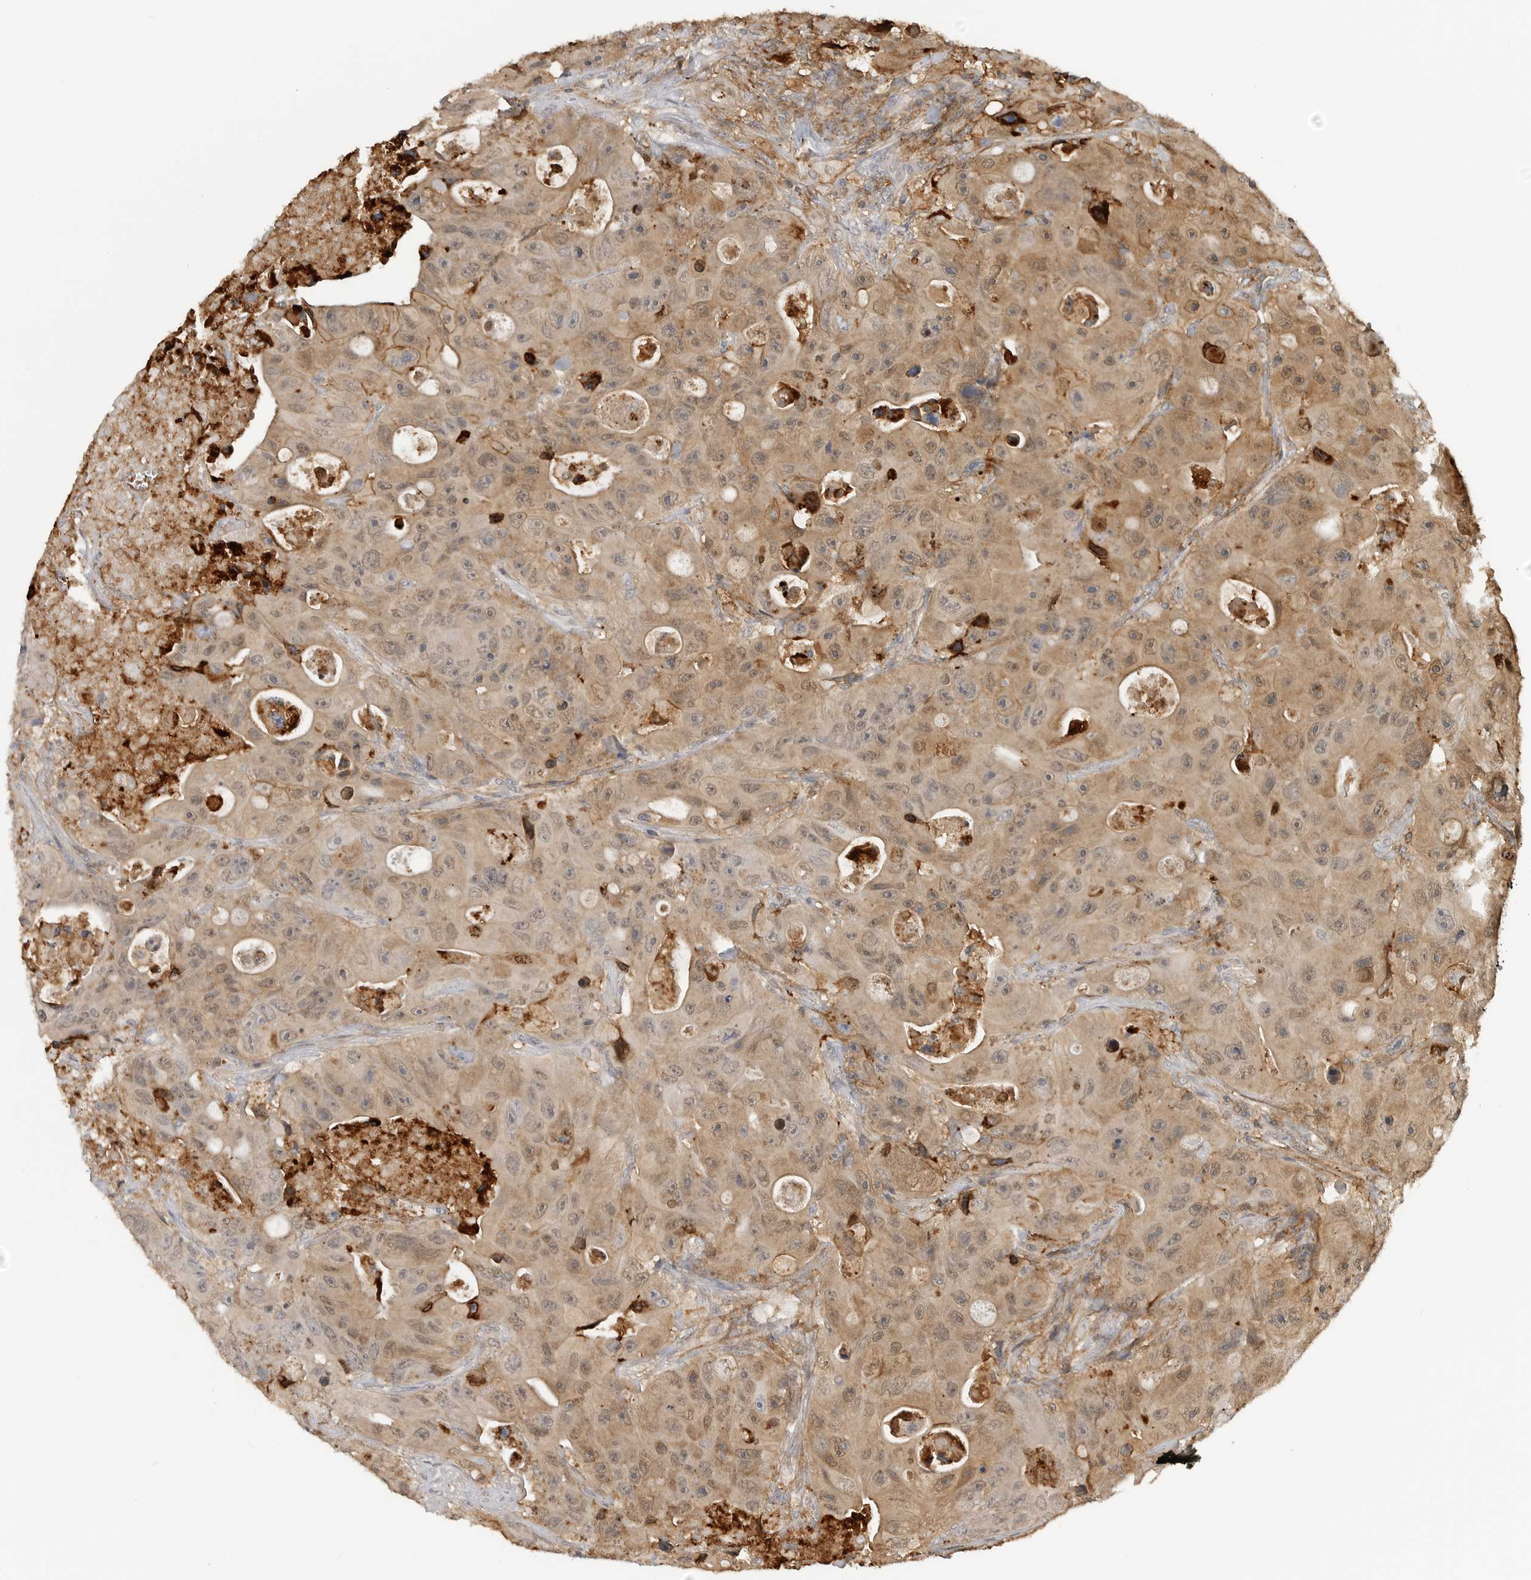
{"staining": {"intensity": "moderate", "quantity": ">75%", "location": "cytoplasmic/membranous"}, "tissue": "colorectal cancer", "cell_type": "Tumor cells", "image_type": "cancer", "snomed": [{"axis": "morphology", "description": "Adenocarcinoma, NOS"}, {"axis": "topography", "description": "Colon"}], "caption": "DAB immunohistochemical staining of colorectal cancer demonstrates moderate cytoplasmic/membranous protein staining in about >75% of tumor cells. Ihc stains the protein of interest in brown and the nuclei are stained blue.", "gene": "ANXA11", "patient": {"sex": "female", "age": 46}}